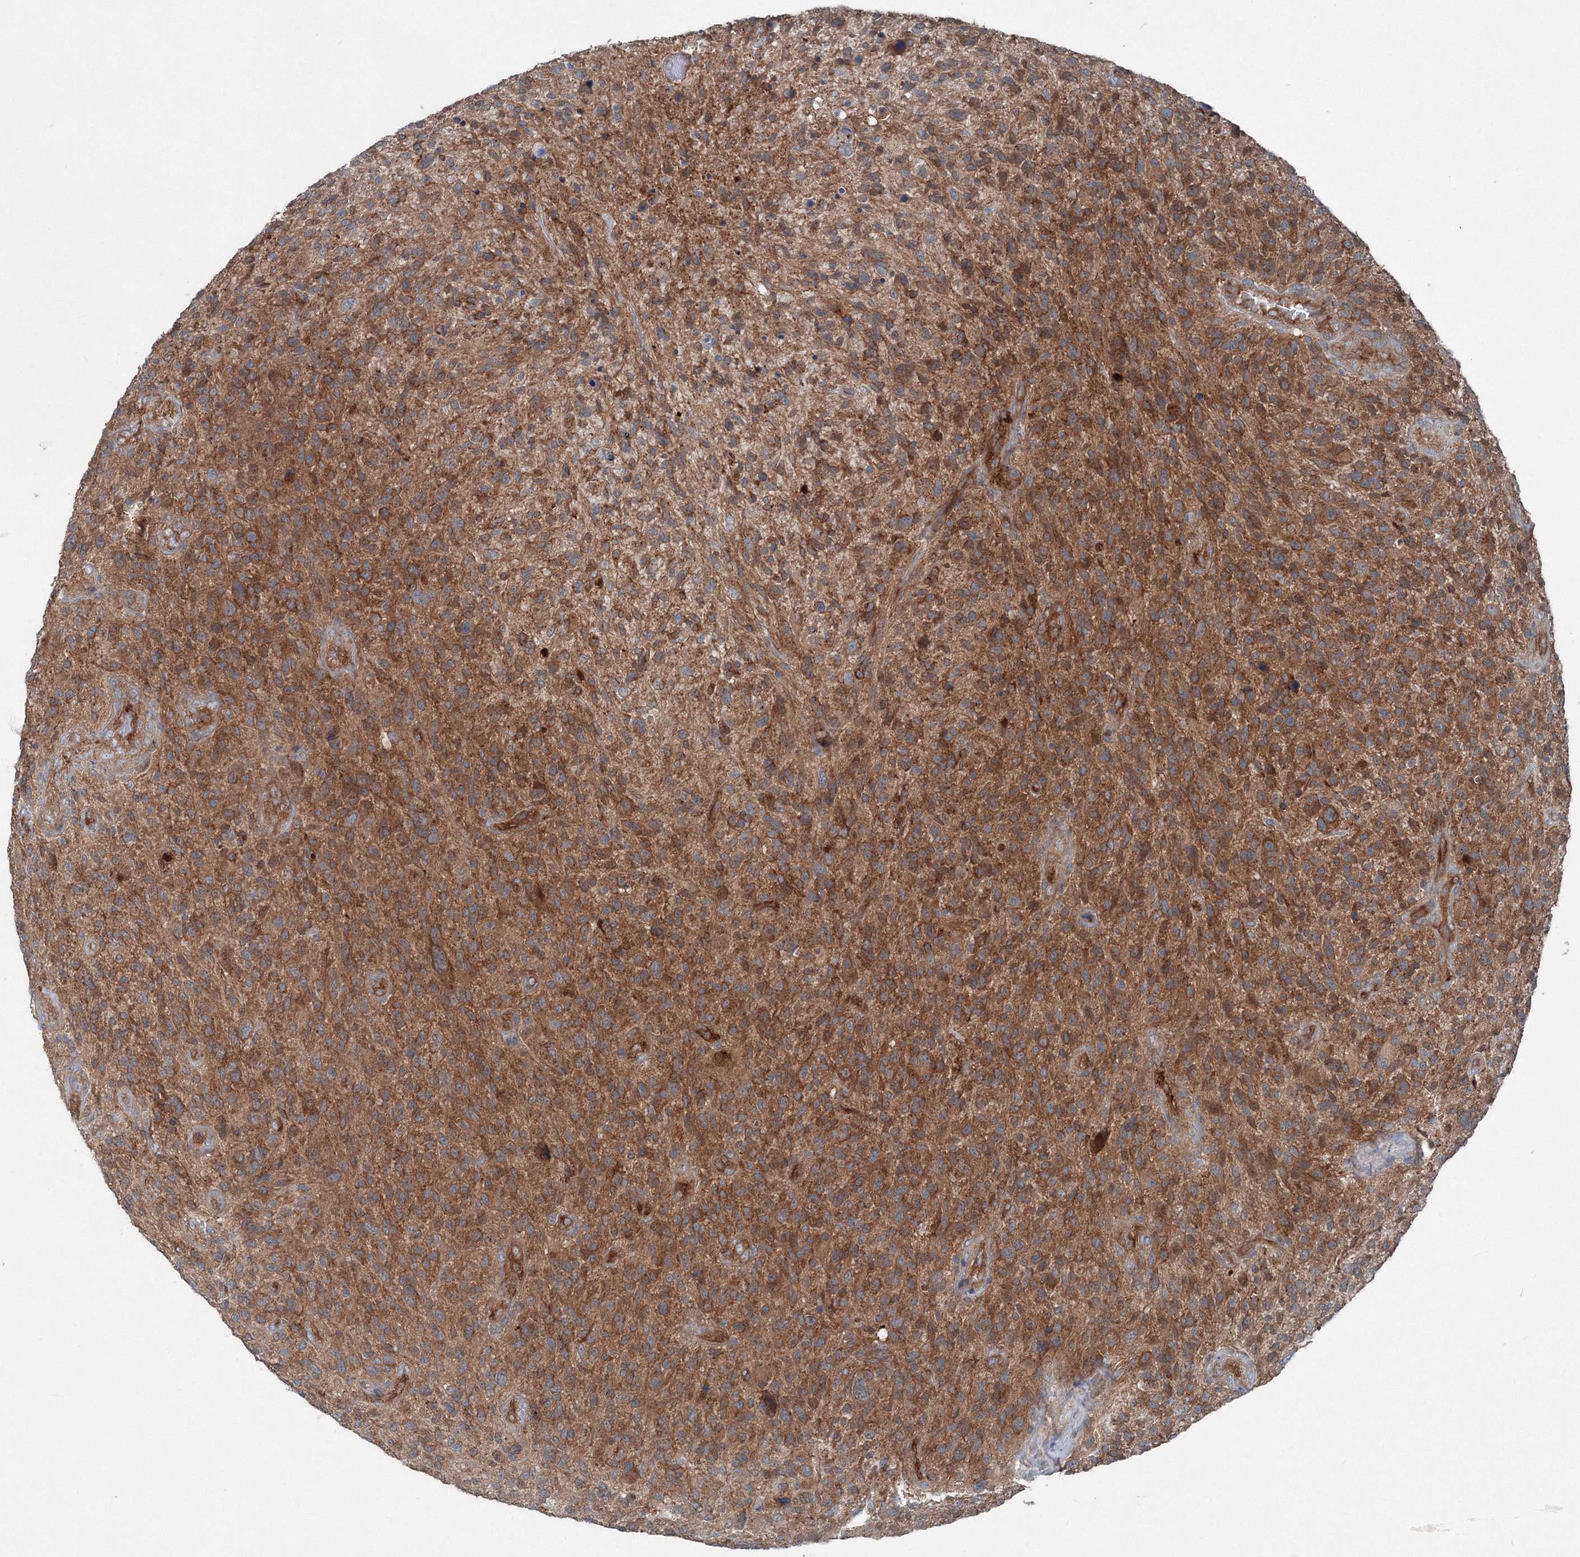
{"staining": {"intensity": "moderate", "quantity": ">75%", "location": "cytoplasmic/membranous"}, "tissue": "glioma", "cell_type": "Tumor cells", "image_type": "cancer", "snomed": [{"axis": "morphology", "description": "Glioma, malignant, High grade"}, {"axis": "topography", "description": "Brain"}], "caption": "DAB immunohistochemical staining of human malignant glioma (high-grade) demonstrates moderate cytoplasmic/membranous protein expression in approximately >75% of tumor cells. The protein is stained brown, and the nuclei are stained in blue (DAB (3,3'-diaminobenzidine) IHC with brightfield microscopy, high magnification).", "gene": "TPRKB", "patient": {"sex": "male", "age": 47}}